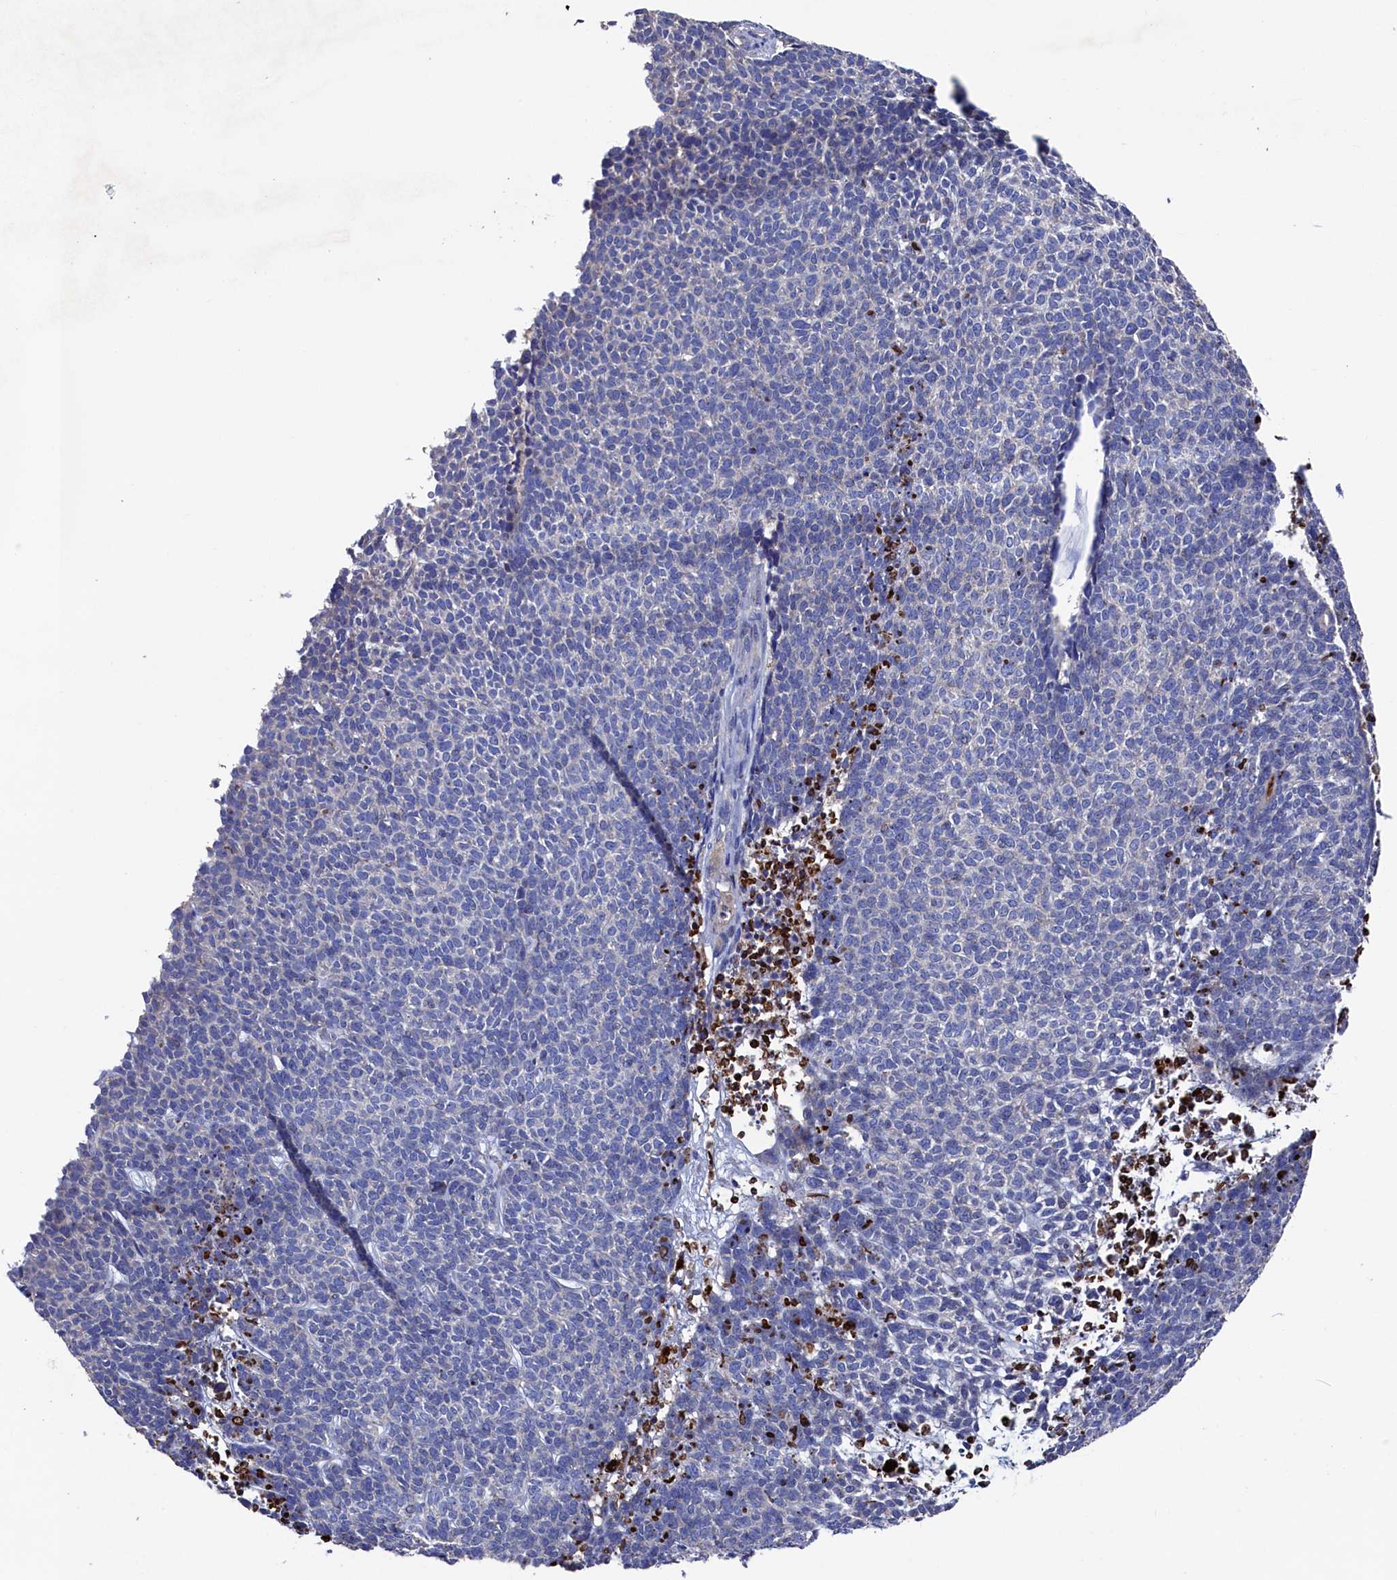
{"staining": {"intensity": "negative", "quantity": "none", "location": "none"}, "tissue": "skin cancer", "cell_type": "Tumor cells", "image_type": "cancer", "snomed": [{"axis": "morphology", "description": "Basal cell carcinoma"}, {"axis": "topography", "description": "Skin"}], "caption": "Histopathology image shows no protein staining in tumor cells of basal cell carcinoma (skin) tissue. (DAB (3,3'-diaminobenzidine) immunohistochemistry (IHC) with hematoxylin counter stain).", "gene": "TK2", "patient": {"sex": "female", "age": 84}}